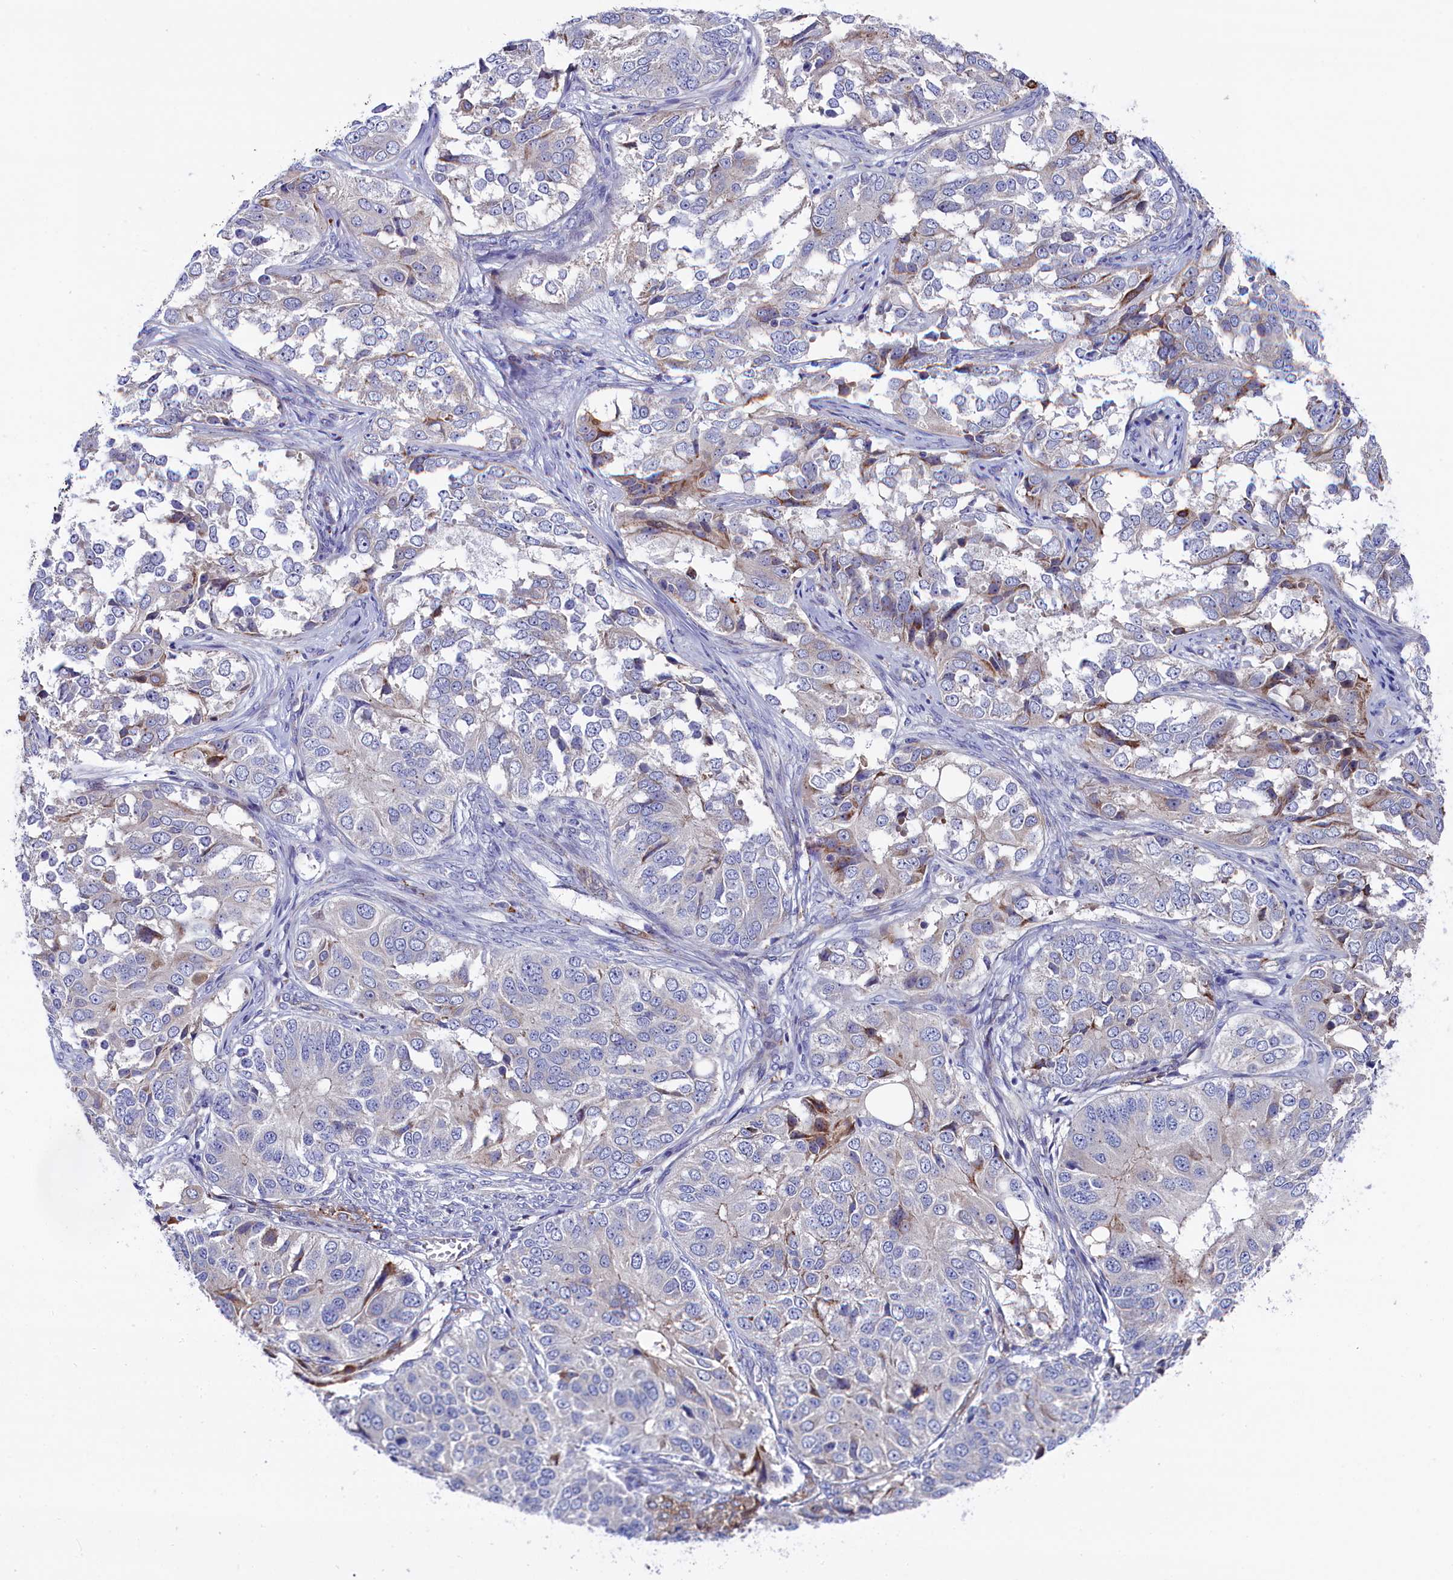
{"staining": {"intensity": "moderate", "quantity": "<25%", "location": "cytoplasmic/membranous"}, "tissue": "ovarian cancer", "cell_type": "Tumor cells", "image_type": "cancer", "snomed": [{"axis": "morphology", "description": "Carcinoma, endometroid"}, {"axis": "topography", "description": "Ovary"}], "caption": "The micrograph shows staining of ovarian endometroid carcinoma, revealing moderate cytoplasmic/membranous protein positivity (brown color) within tumor cells. The protein is shown in brown color, while the nuclei are stained blue.", "gene": "NUDT7", "patient": {"sex": "female", "age": 51}}